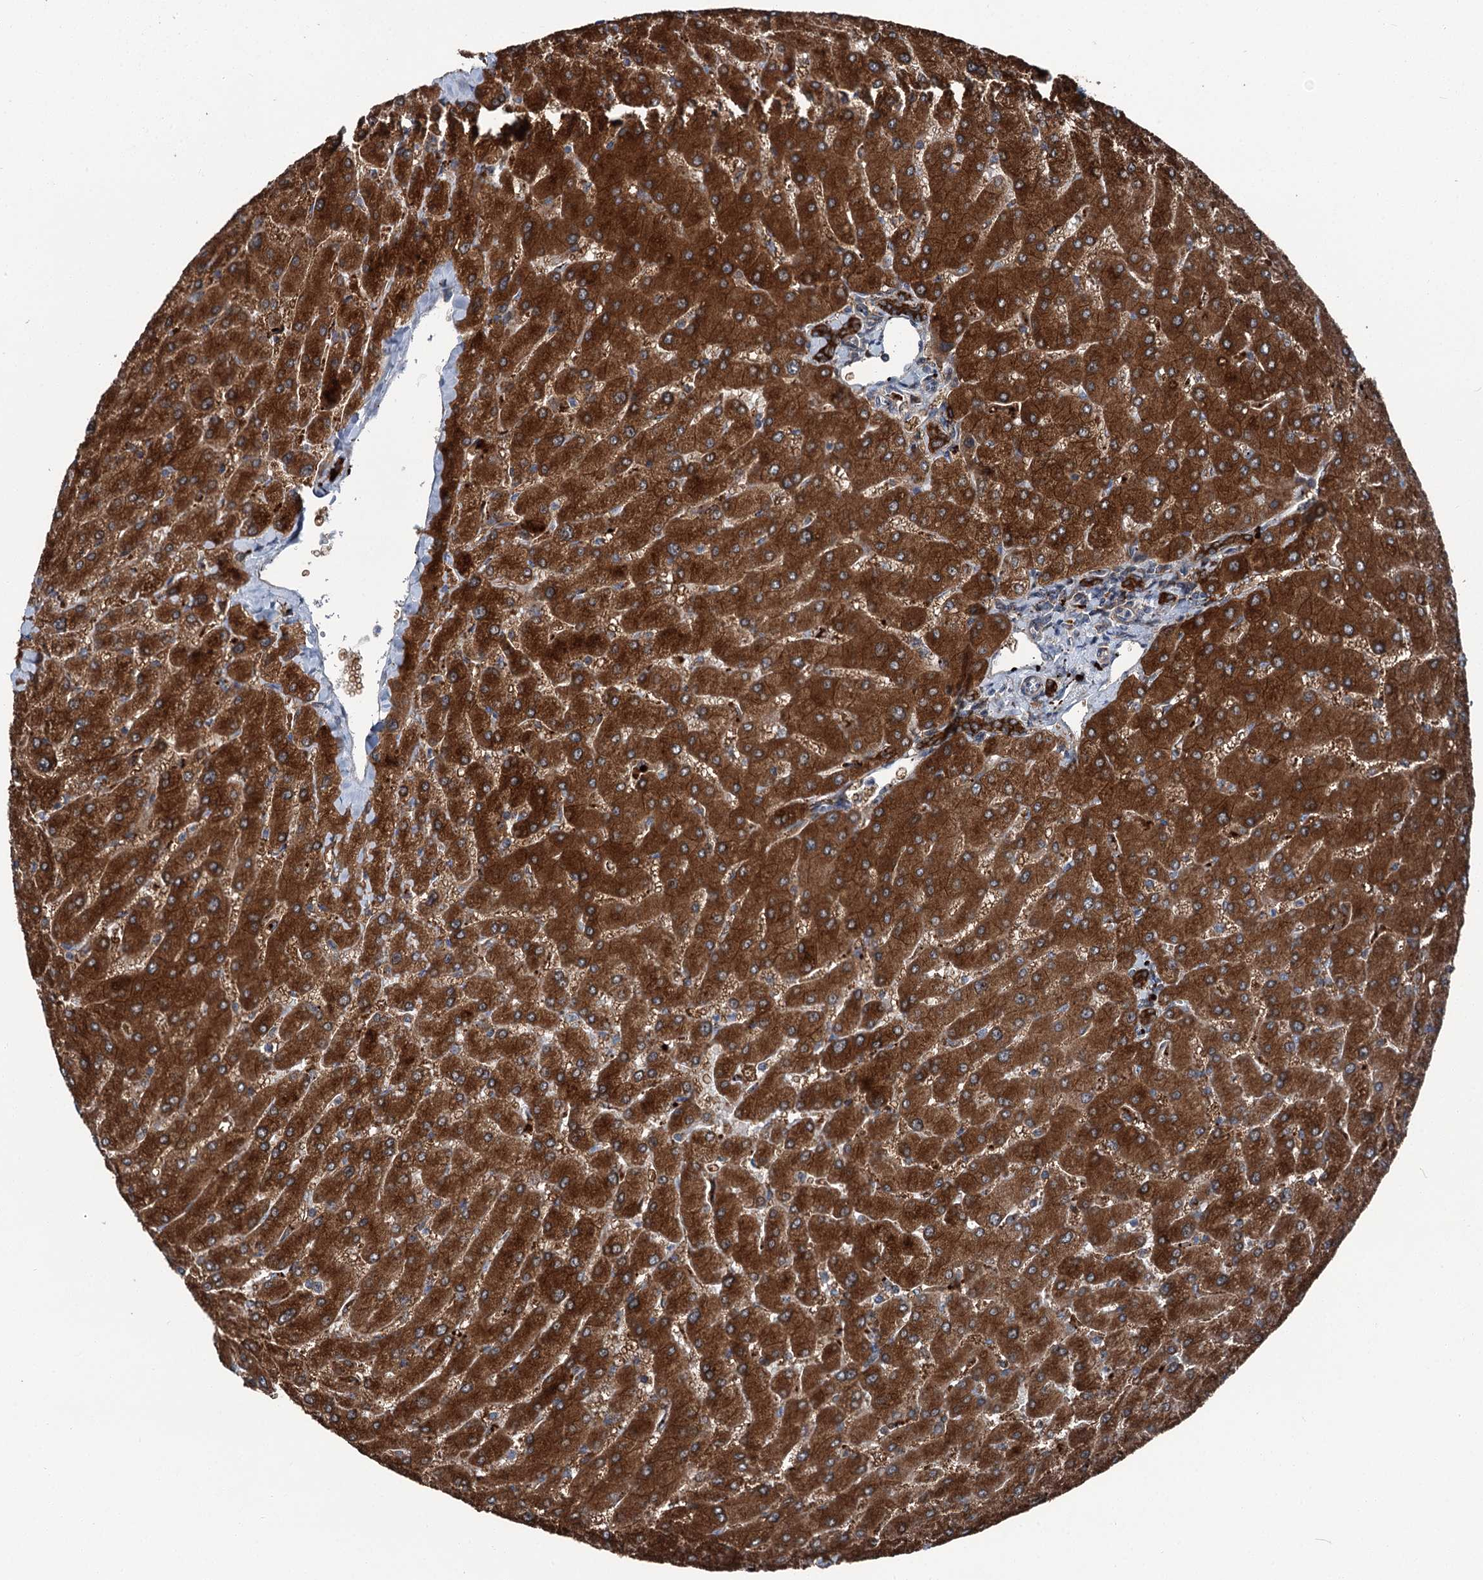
{"staining": {"intensity": "strong", "quantity": ">75%", "location": "cytoplasmic/membranous"}, "tissue": "liver", "cell_type": "Cholangiocytes", "image_type": "normal", "snomed": [{"axis": "morphology", "description": "Normal tissue, NOS"}, {"axis": "topography", "description": "Liver"}], "caption": "Immunohistochemical staining of benign human liver shows >75% levels of strong cytoplasmic/membranous protein positivity in about >75% of cholangiocytes.", "gene": "POLR1D", "patient": {"sex": "male", "age": 55}}